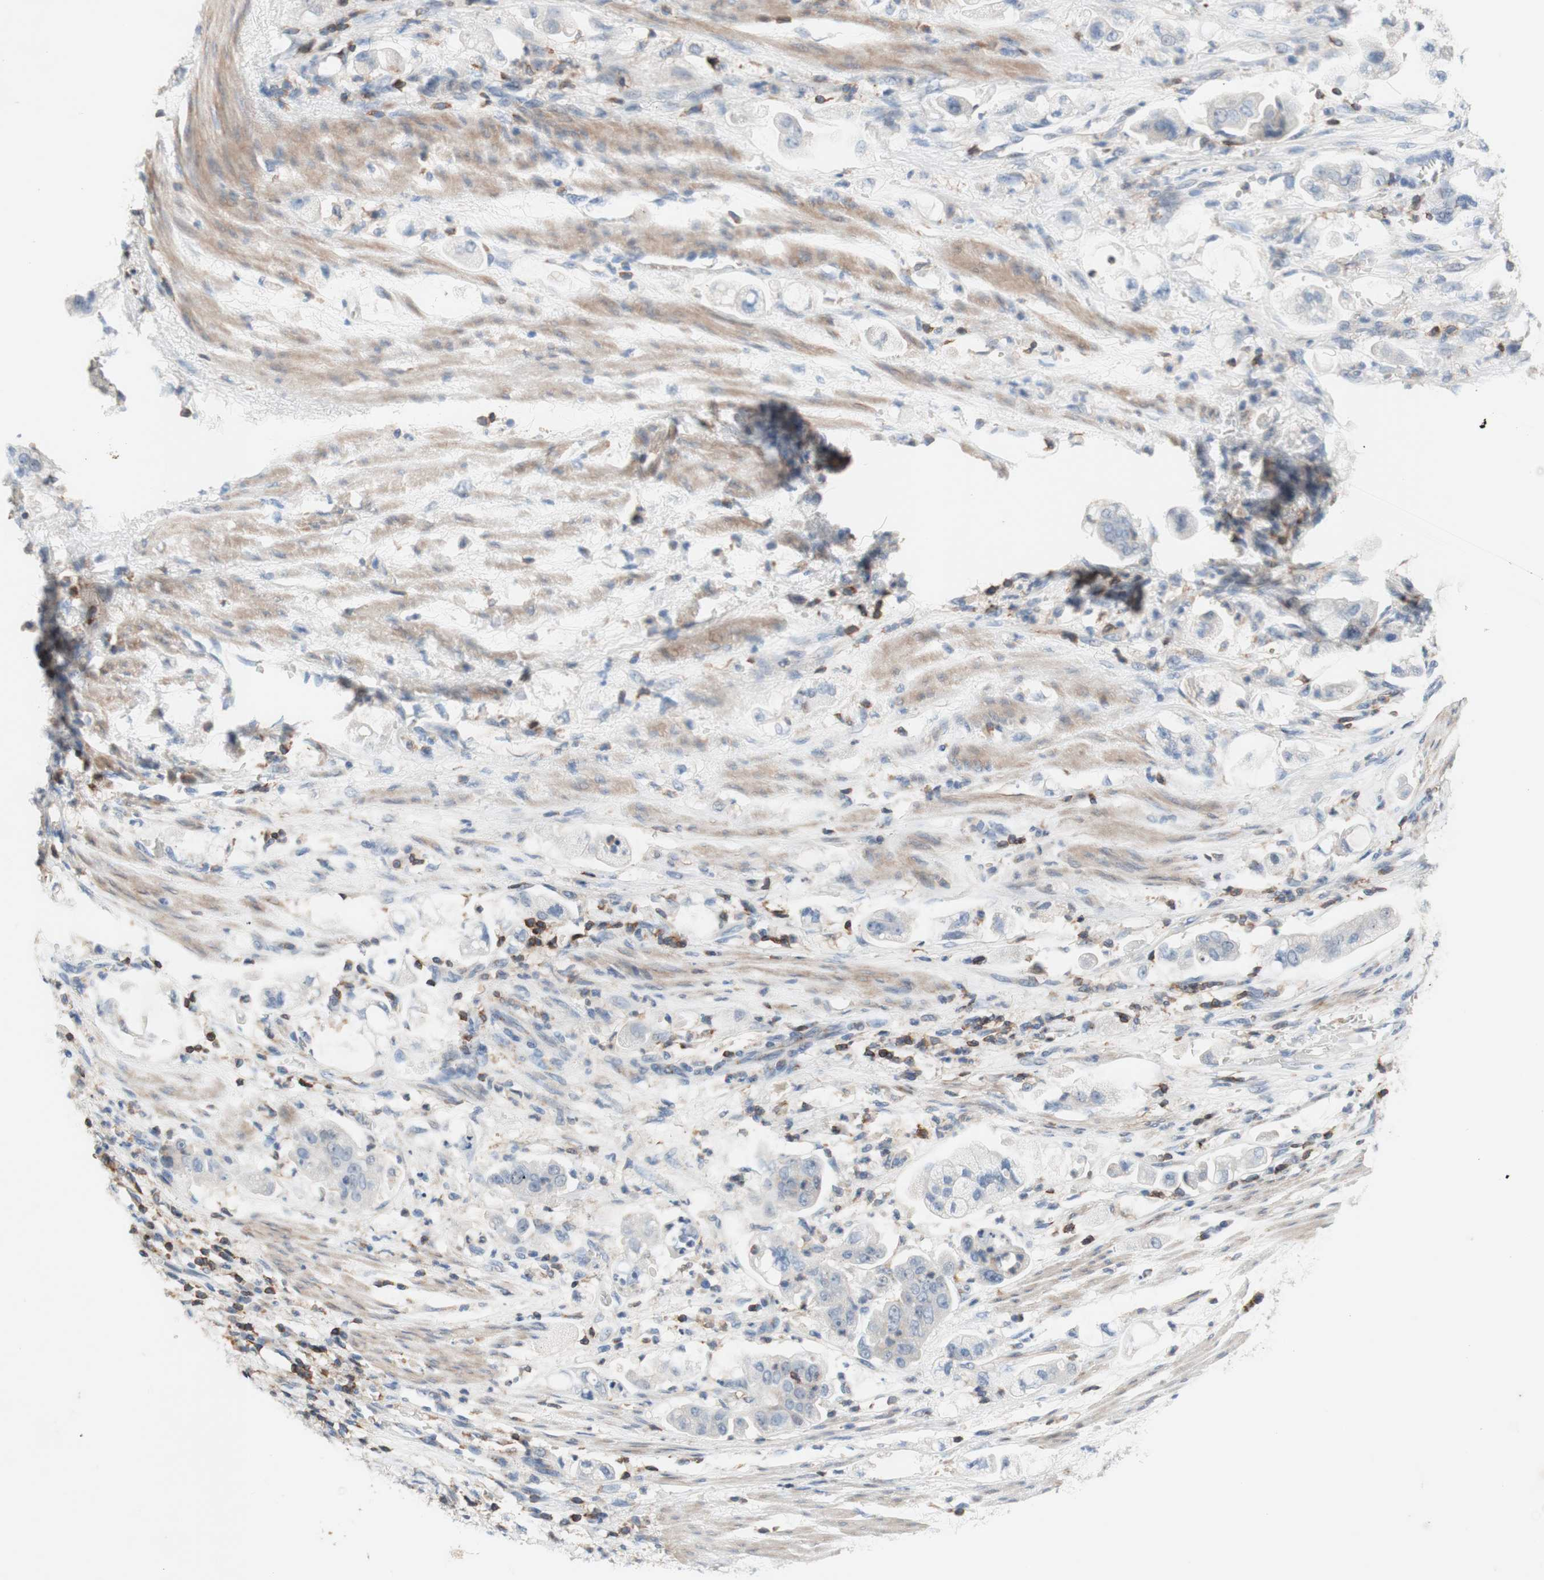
{"staining": {"intensity": "negative", "quantity": "none", "location": "none"}, "tissue": "stomach cancer", "cell_type": "Tumor cells", "image_type": "cancer", "snomed": [{"axis": "morphology", "description": "Adenocarcinoma, NOS"}, {"axis": "topography", "description": "Stomach"}], "caption": "A high-resolution image shows immunohistochemistry (IHC) staining of stomach cancer, which demonstrates no significant staining in tumor cells.", "gene": "SPINK6", "patient": {"sex": "male", "age": 62}}